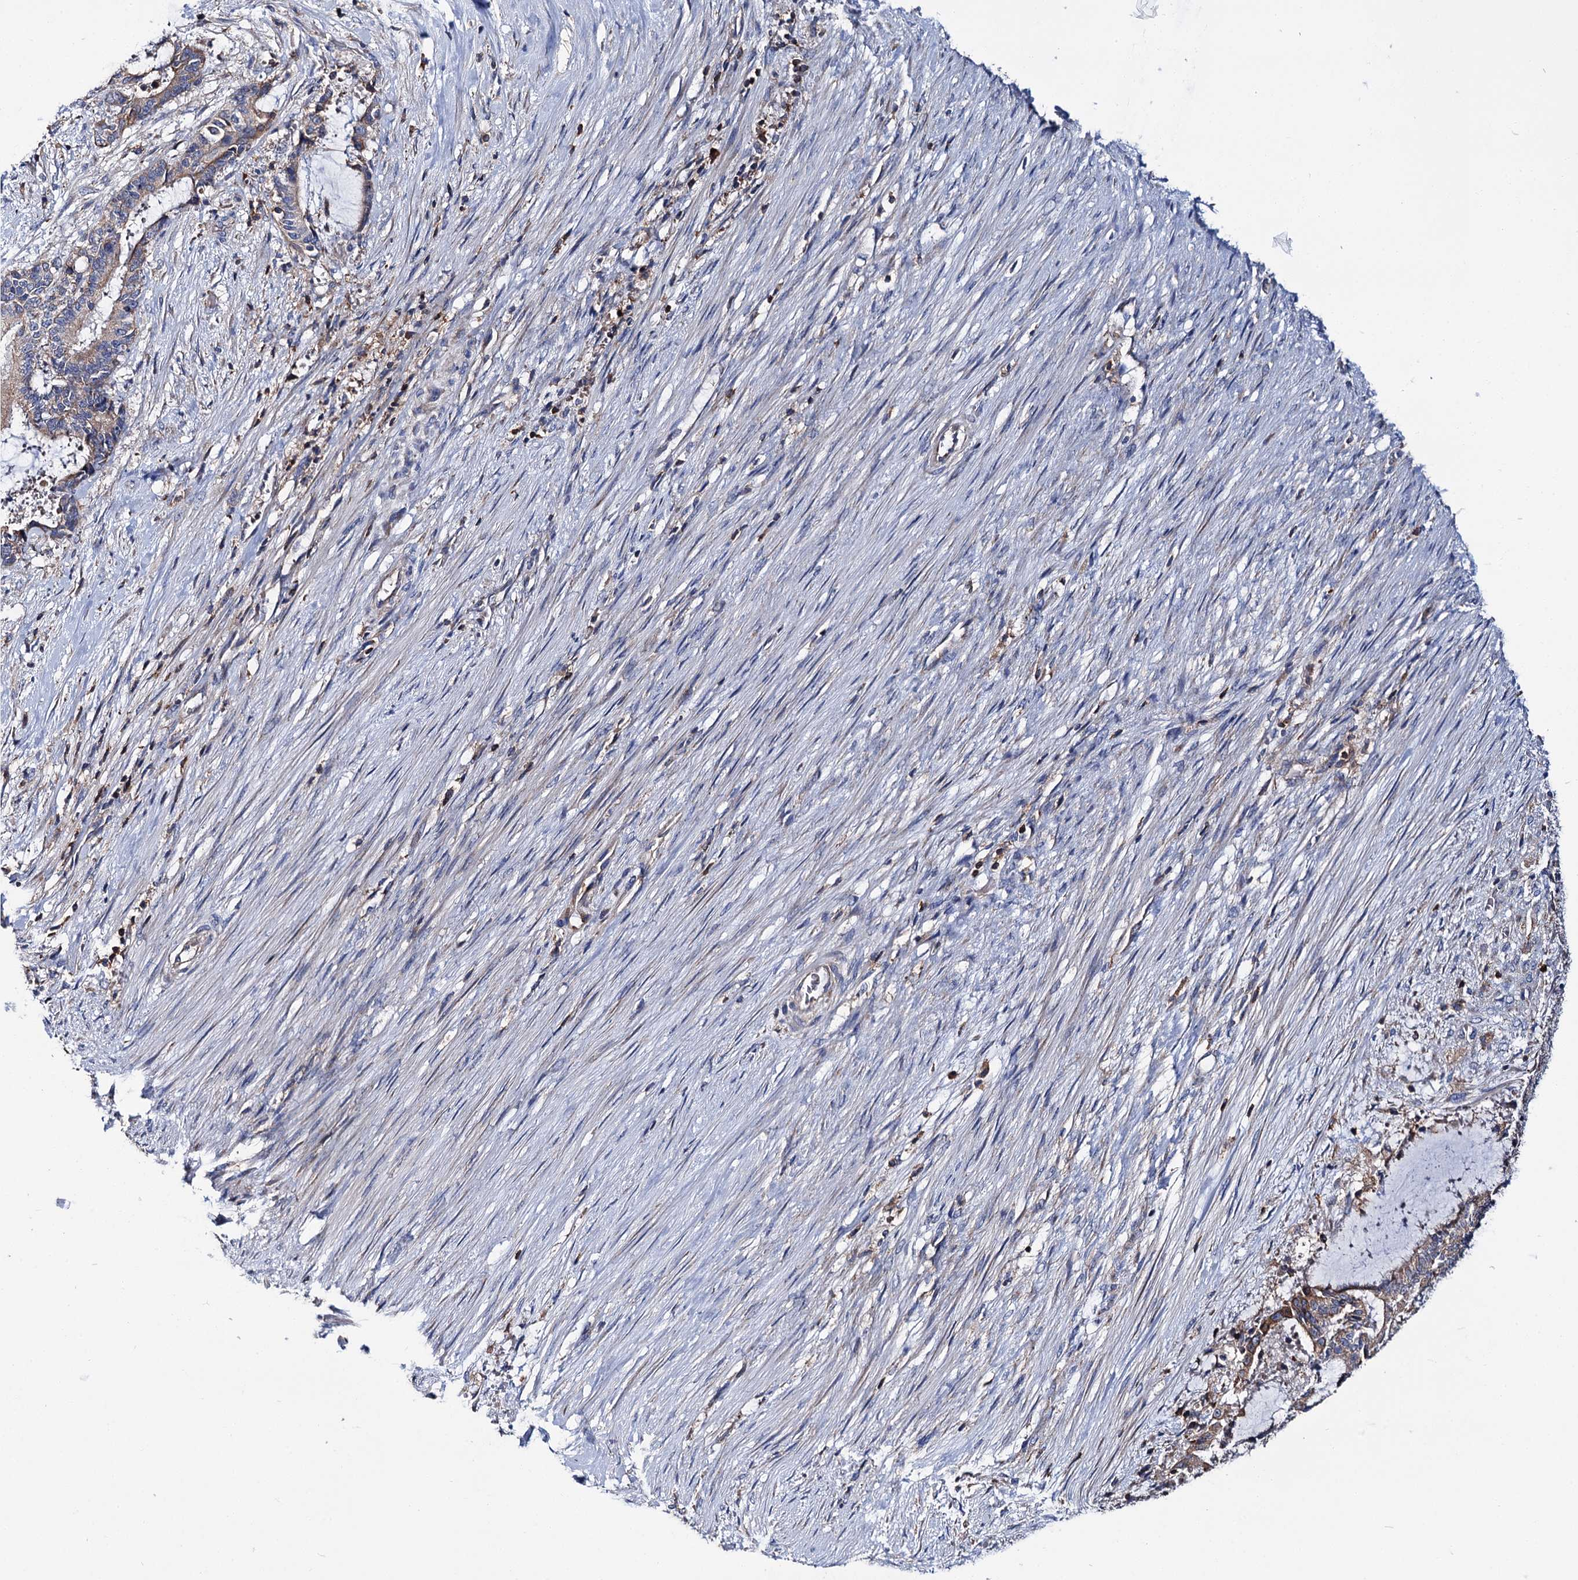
{"staining": {"intensity": "moderate", "quantity": ">75%", "location": "cytoplasmic/membranous"}, "tissue": "liver cancer", "cell_type": "Tumor cells", "image_type": "cancer", "snomed": [{"axis": "morphology", "description": "Normal tissue, NOS"}, {"axis": "morphology", "description": "Cholangiocarcinoma"}, {"axis": "topography", "description": "Liver"}, {"axis": "topography", "description": "Peripheral nerve tissue"}], "caption": "Liver cholangiocarcinoma stained for a protein (brown) exhibits moderate cytoplasmic/membranous positive positivity in about >75% of tumor cells.", "gene": "UBASH3B", "patient": {"sex": "female", "age": 73}}